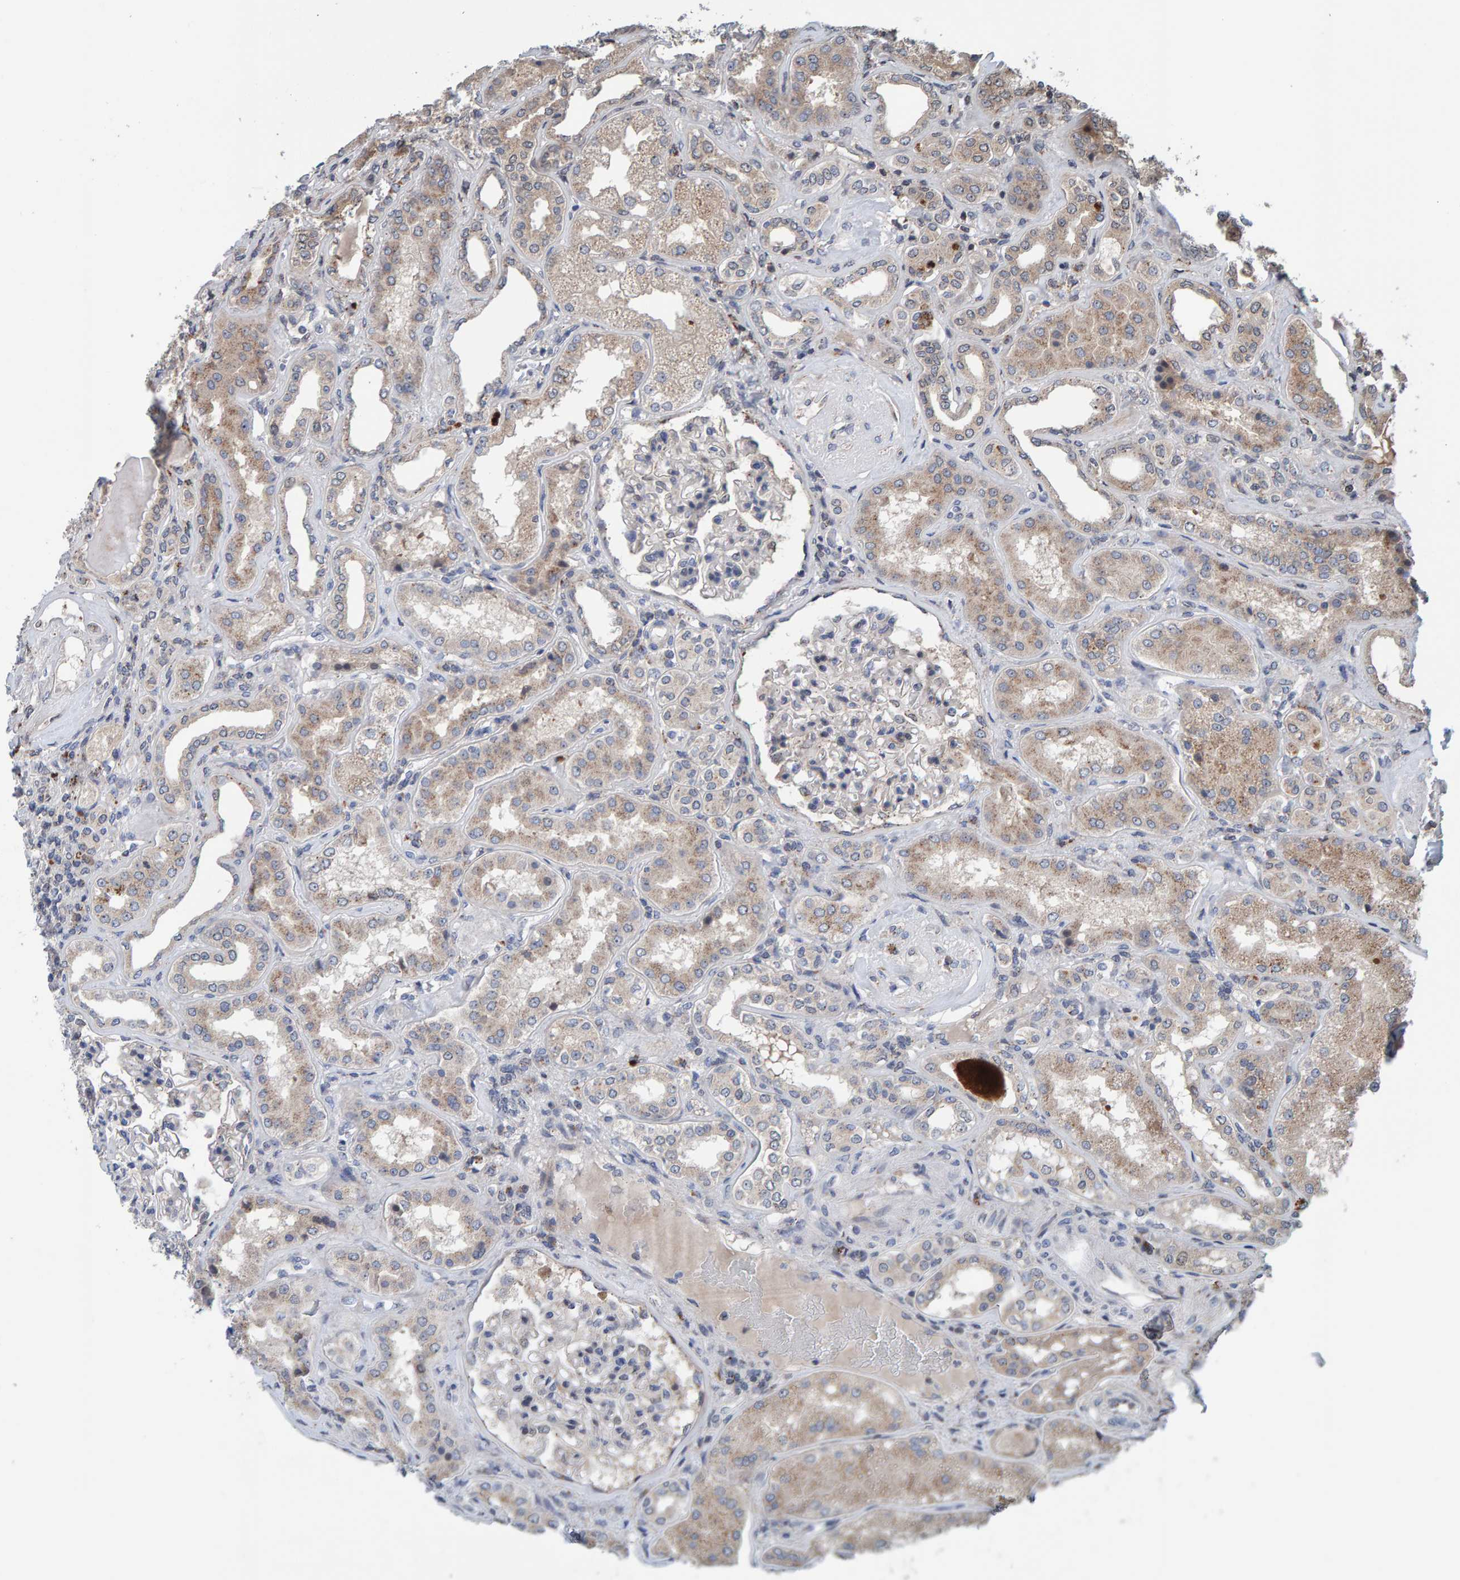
{"staining": {"intensity": "negative", "quantity": "none", "location": "none"}, "tissue": "kidney", "cell_type": "Cells in glomeruli", "image_type": "normal", "snomed": [{"axis": "morphology", "description": "Normal tissue, NOS"}, {"axis": "topography", "description": "Kidney"}], "caption": "This is an IHC histopathology image of benign kidney. There is no expression in cells in glomeruli.", "gene": "CCDC25", "patient": {"sex": "female", "age": 56}}